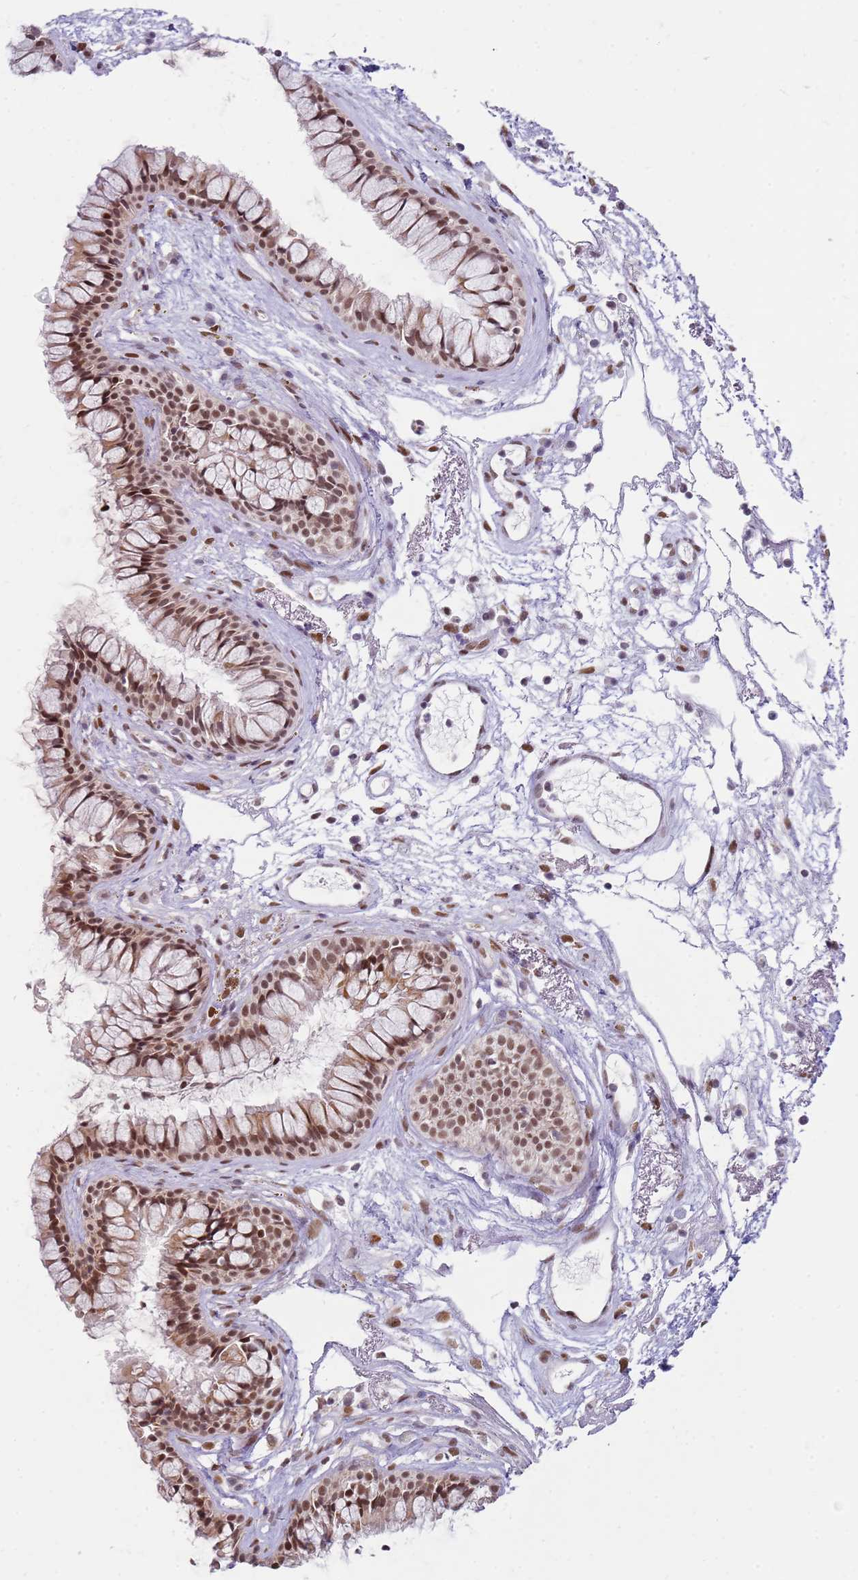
{"staining": {"intensity": "moderate", "quantity": ">75%", "location": "nuclear"}, "tissue": "nasopharynx", "cell_type": "Respiratory epithelial cells", "image_type": "normal", "snomed": [{"axis": "morphology", "description": "Normal tissue, NOS"}, {"axis": "topography", "description": "Nasopharynx"}], "caption": "Nasopharynx was stained to show a protein in brown. There is medium levels of moderate nuclear positivity in about >75% of respiratory epithelial cells. (brown staining indicates protein expression, while blue staining denotes nuclei).", "gene": "PHC2", "patient": {"sex": "male", "age": 82}}